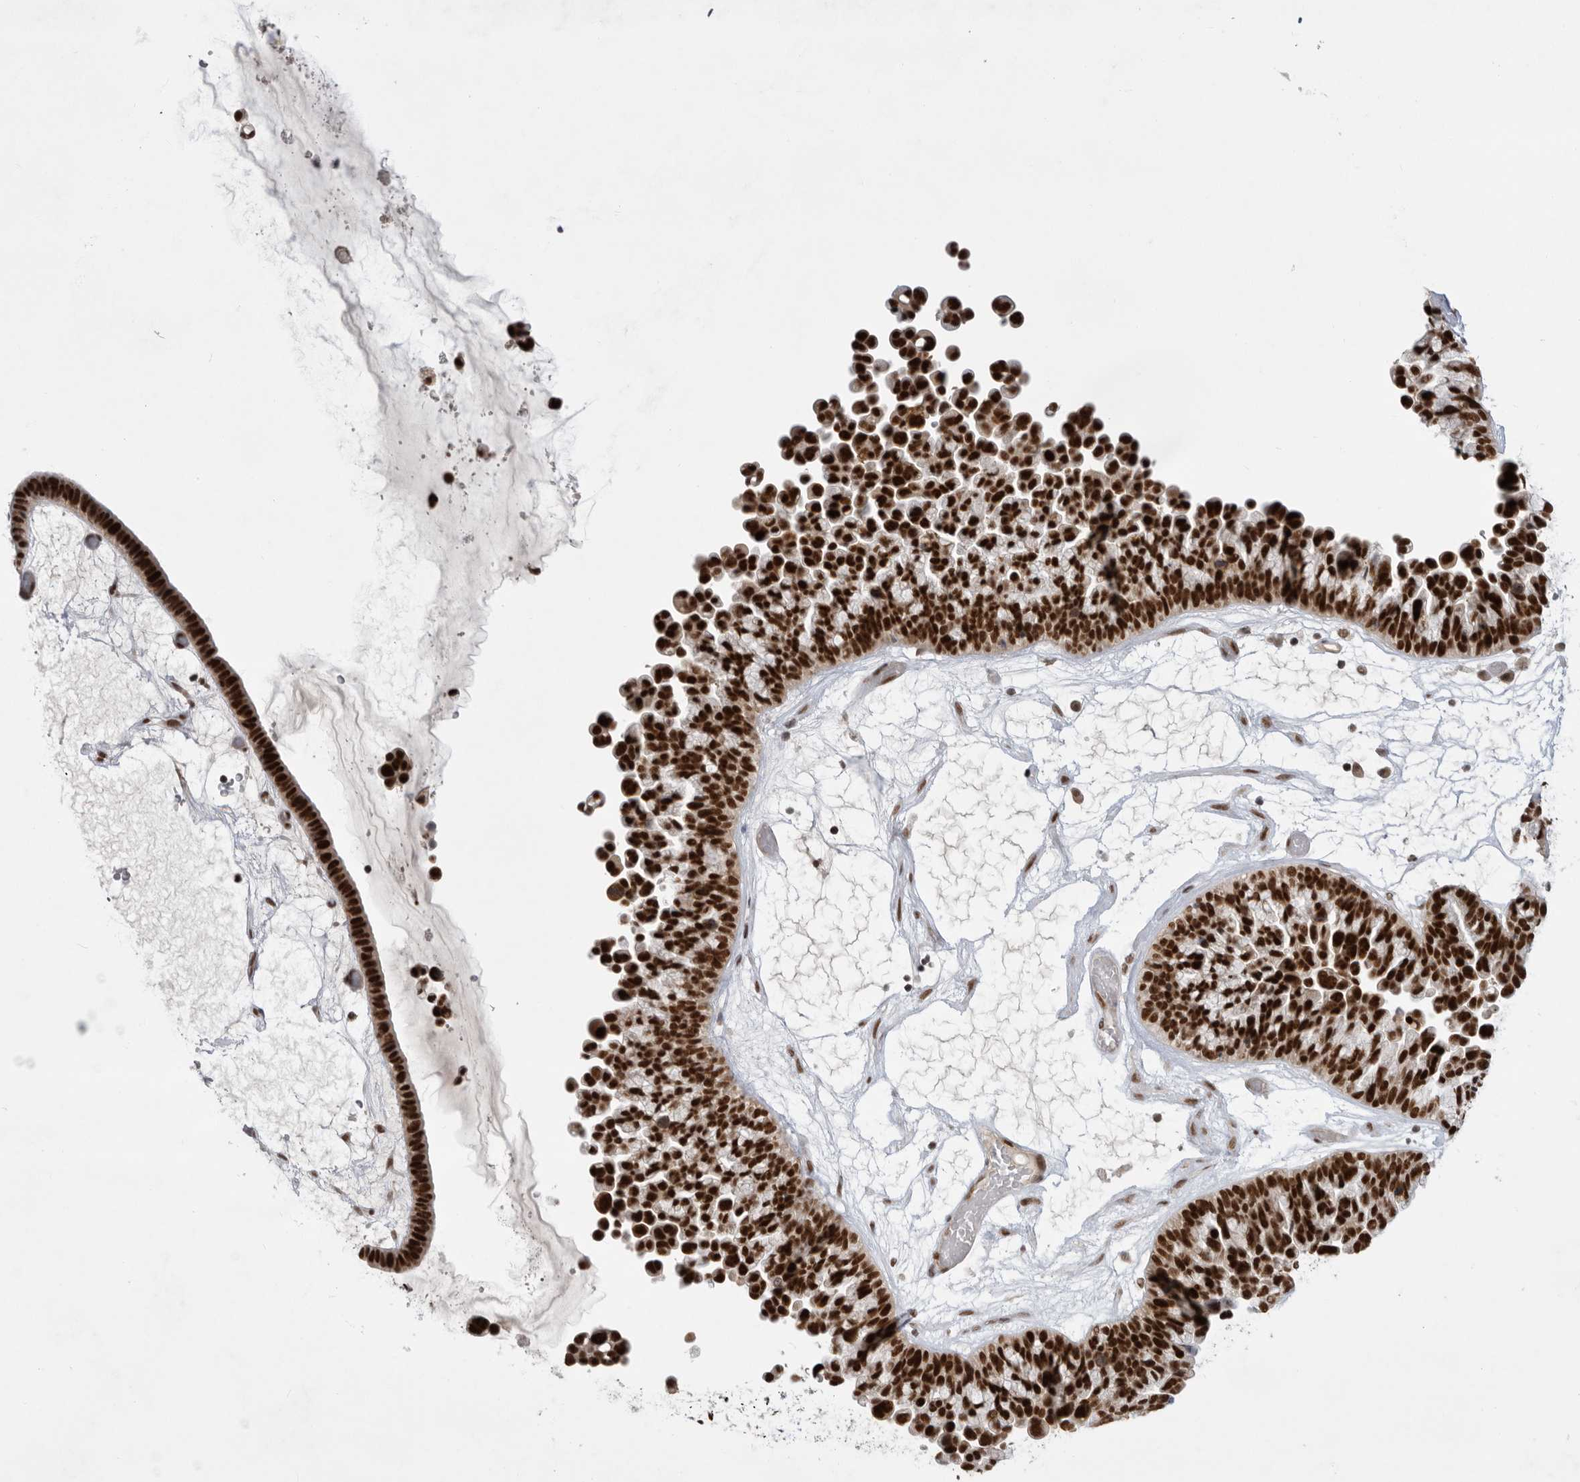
{"staining": {"intensity": "strong", "quantity": ">75%", "location": "nuclear"}, "tissue": "ovarian cancer", "cell_type": "Tumor cells", "image_type": "cancer", "snomed": [{"axis": "morphology", "description": "Cystadenocarcinoma, serous, NOS"}, {"axis": "topography", "description": "Ovary"}], "caption": "A brown stain shows strong nuclear positivity of a protein in serous cystadenocarcinoma (ovarian) tumor cells.", "gene": "ZNF830", "patient": {"sex": "female", "age": 56}}